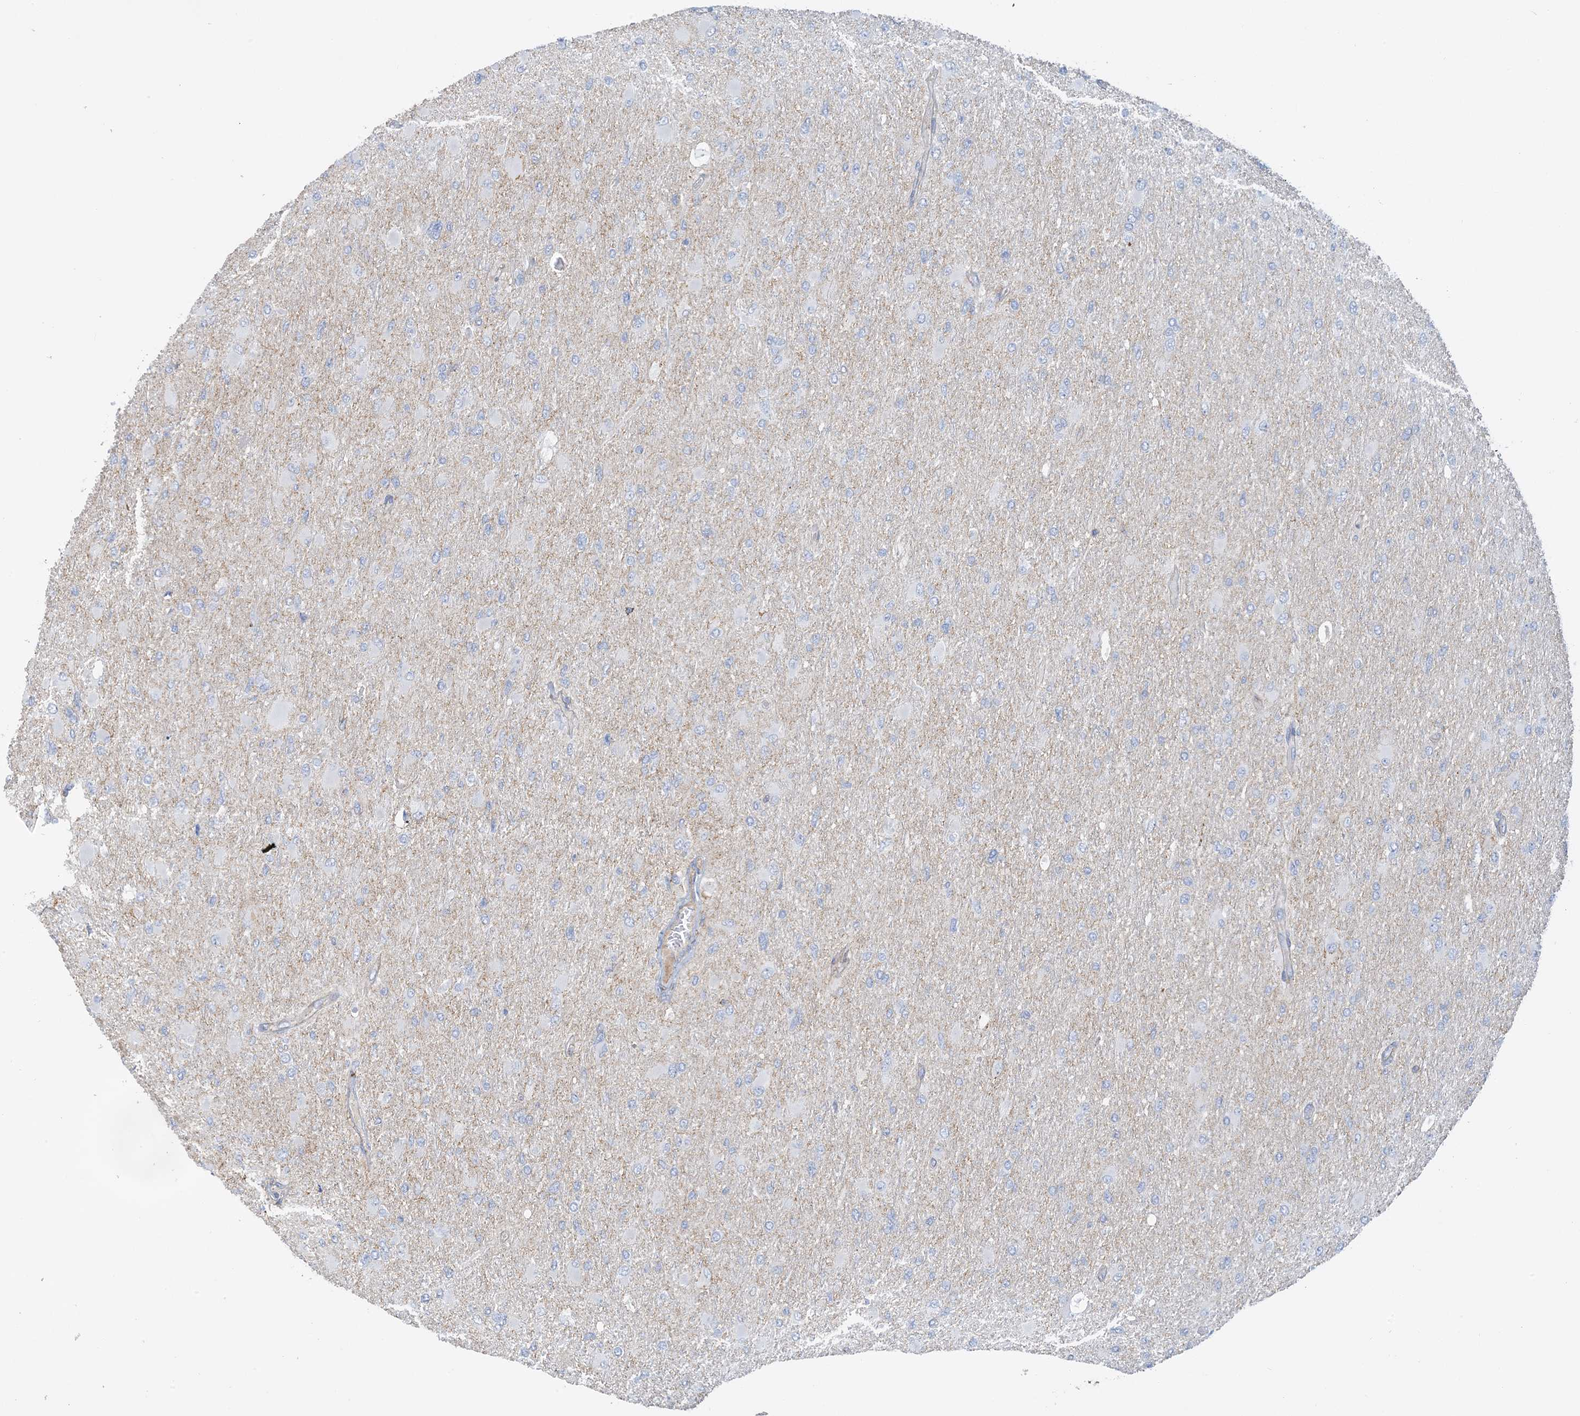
{"staining": {"intensity": "negative", "quantity": "none", "location": "none"}, "tissue": "glioma", "cell_type": "Tumor cells", "image_type": "cancer", "snomed": [{"axis": "morphology", "description": "Glioma, malignant, High grade"}, {"axis": "topography", "description": "Cerebral cortex"}], "caption": "High magnification brightfield microscopy of glioma stained with DAB (brown) and counterstained with hematoxylin (blue): tumor cells show no significant staining.", "gene": "CALHM5", "patient": {"sex": "female", "age": 36}}